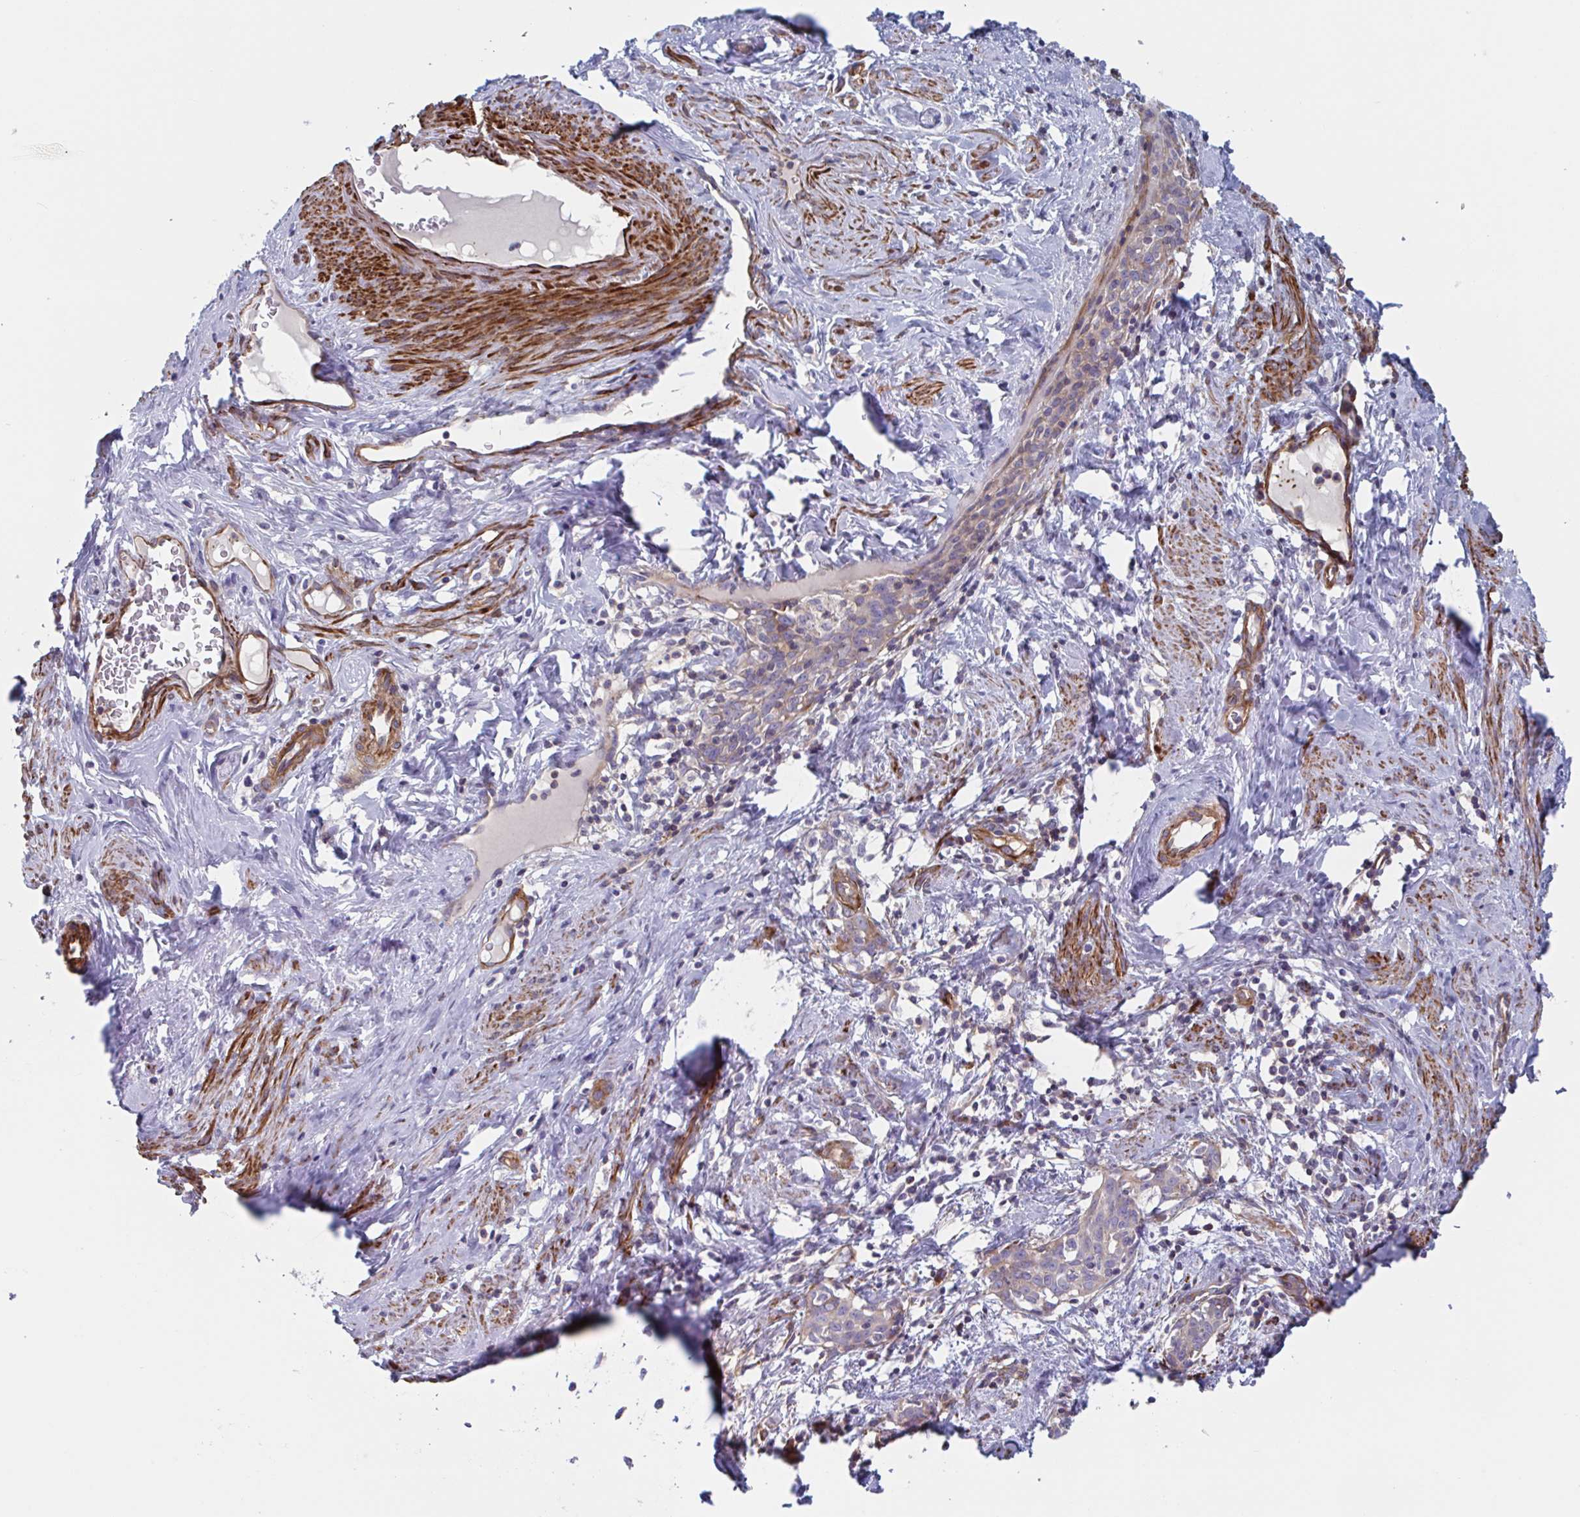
{"staining": {"intensity": "weak", "quantity": "<25%", "location": "cytoplasmic/membranous"}, "tissue": "cervical cancer", "cell_type": "Tumor cells", "image_type": "cancer", "snomed": [{"axis": "morphology", "description": "Squamous cell carcinoma, NOS"}, {"axis": "topography", "description": "Cervix"}], "caption": "DAB (3,3'-diaminobenzidine) immunohistochemical staining of human squamous cell carcinoma (cervical) displays no significant positivity in tumor cells.", "gene": "SHISA7", "patient": {"sex": "female", "age": 52}}